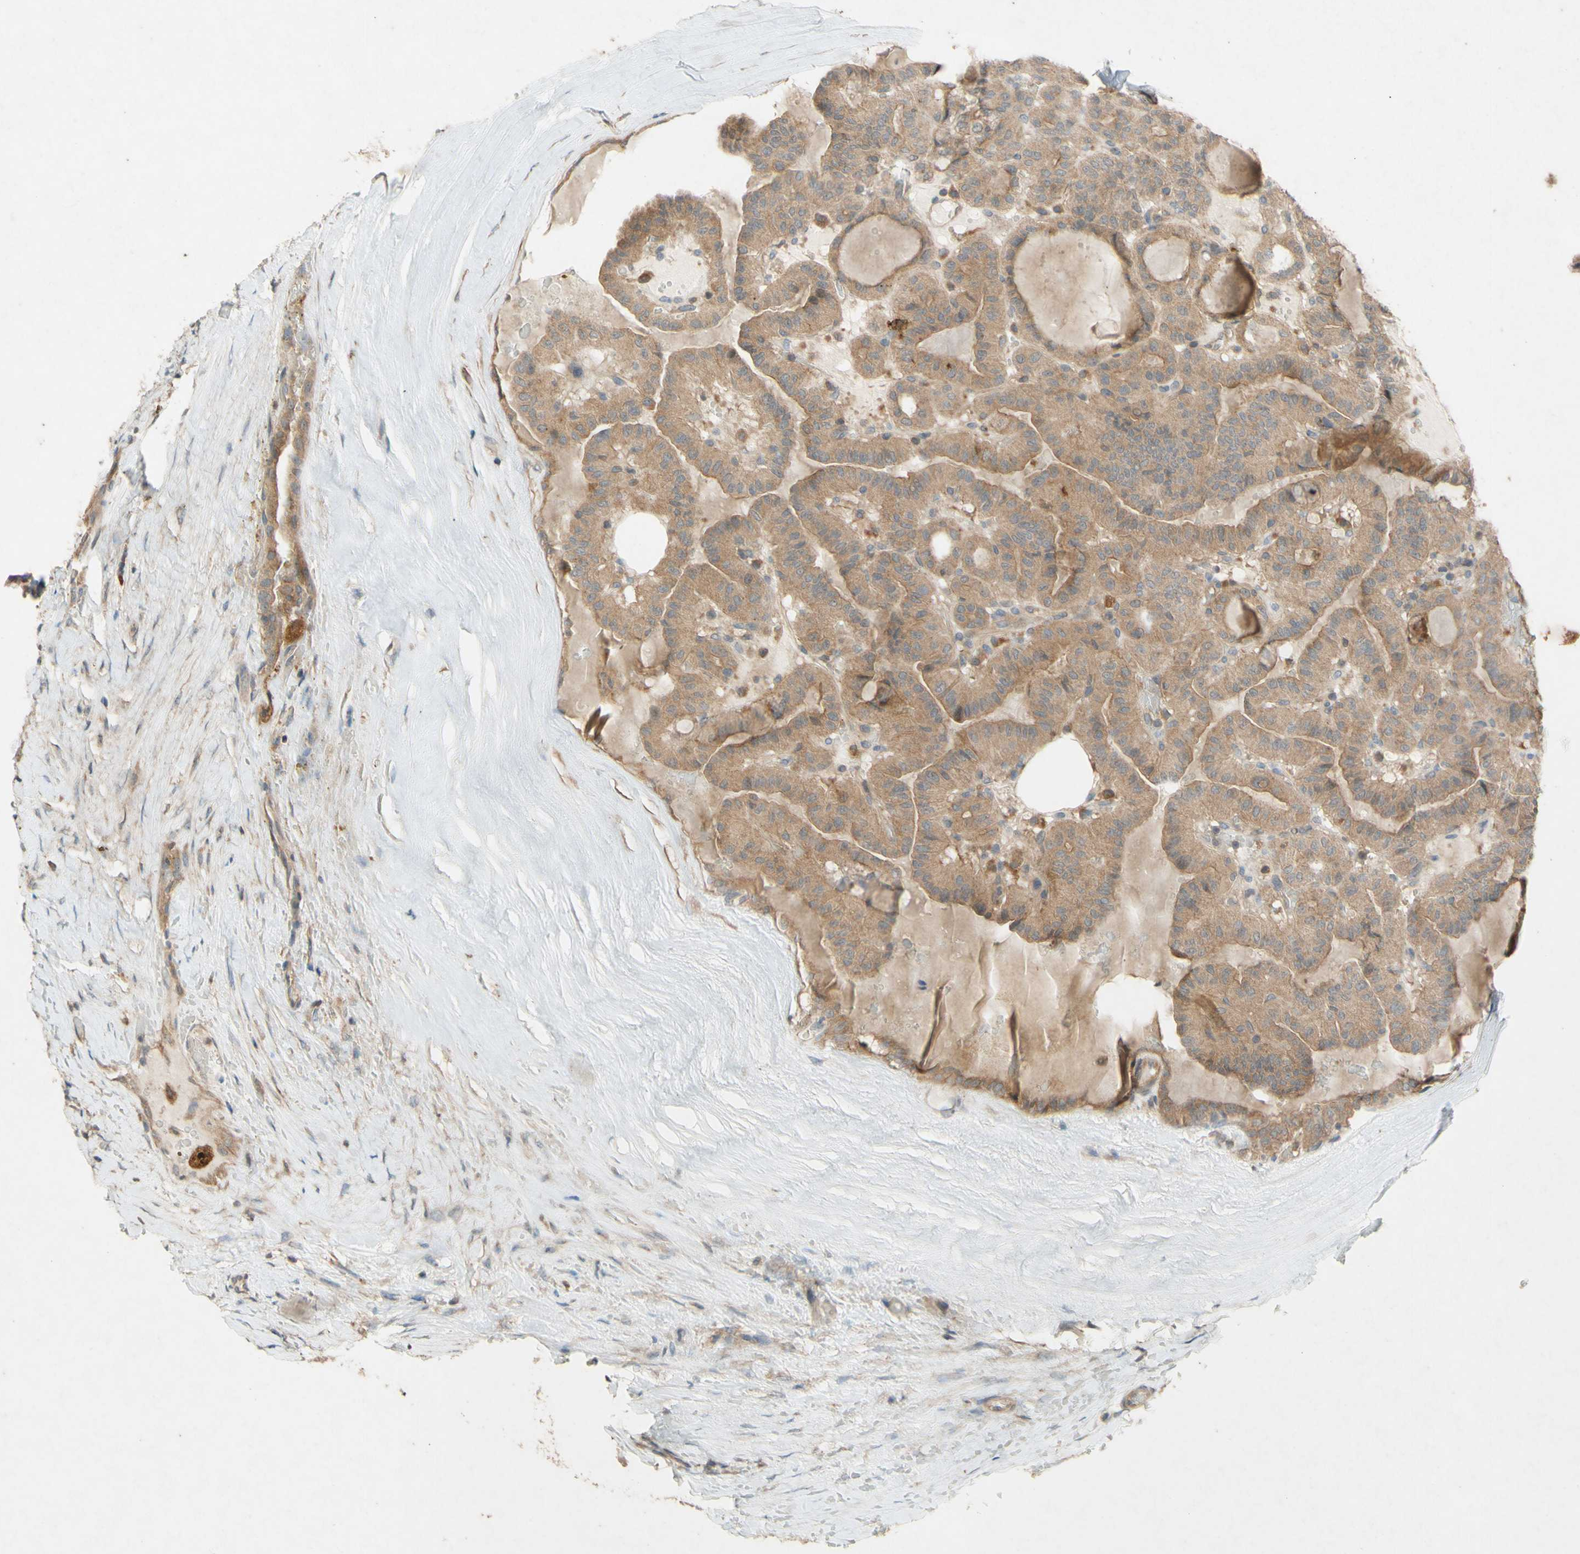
{"staining": {"intensity": "moderate", "quantity": ">75%", "location": "cytoplasmic/membranous"}, "tissue": "thyroid cancer", "cell_type": "Tumor cells", "image_type": "cancer", "snomed": [{"axis": "morphology", "description": "Papillary adenocarcinoma, NOS"}, {"axis": "topography", "description": "Thyroid gland"}], "caption": "The micrograph exhibits staining of papillary adenocarcinoma (thyroid), revealing moderate cytoplasmic/membranous protein staining (brown color) within tumor cells.", "gene": "ATP6V1F", "patient": {"sex": "male", "age": 77}}